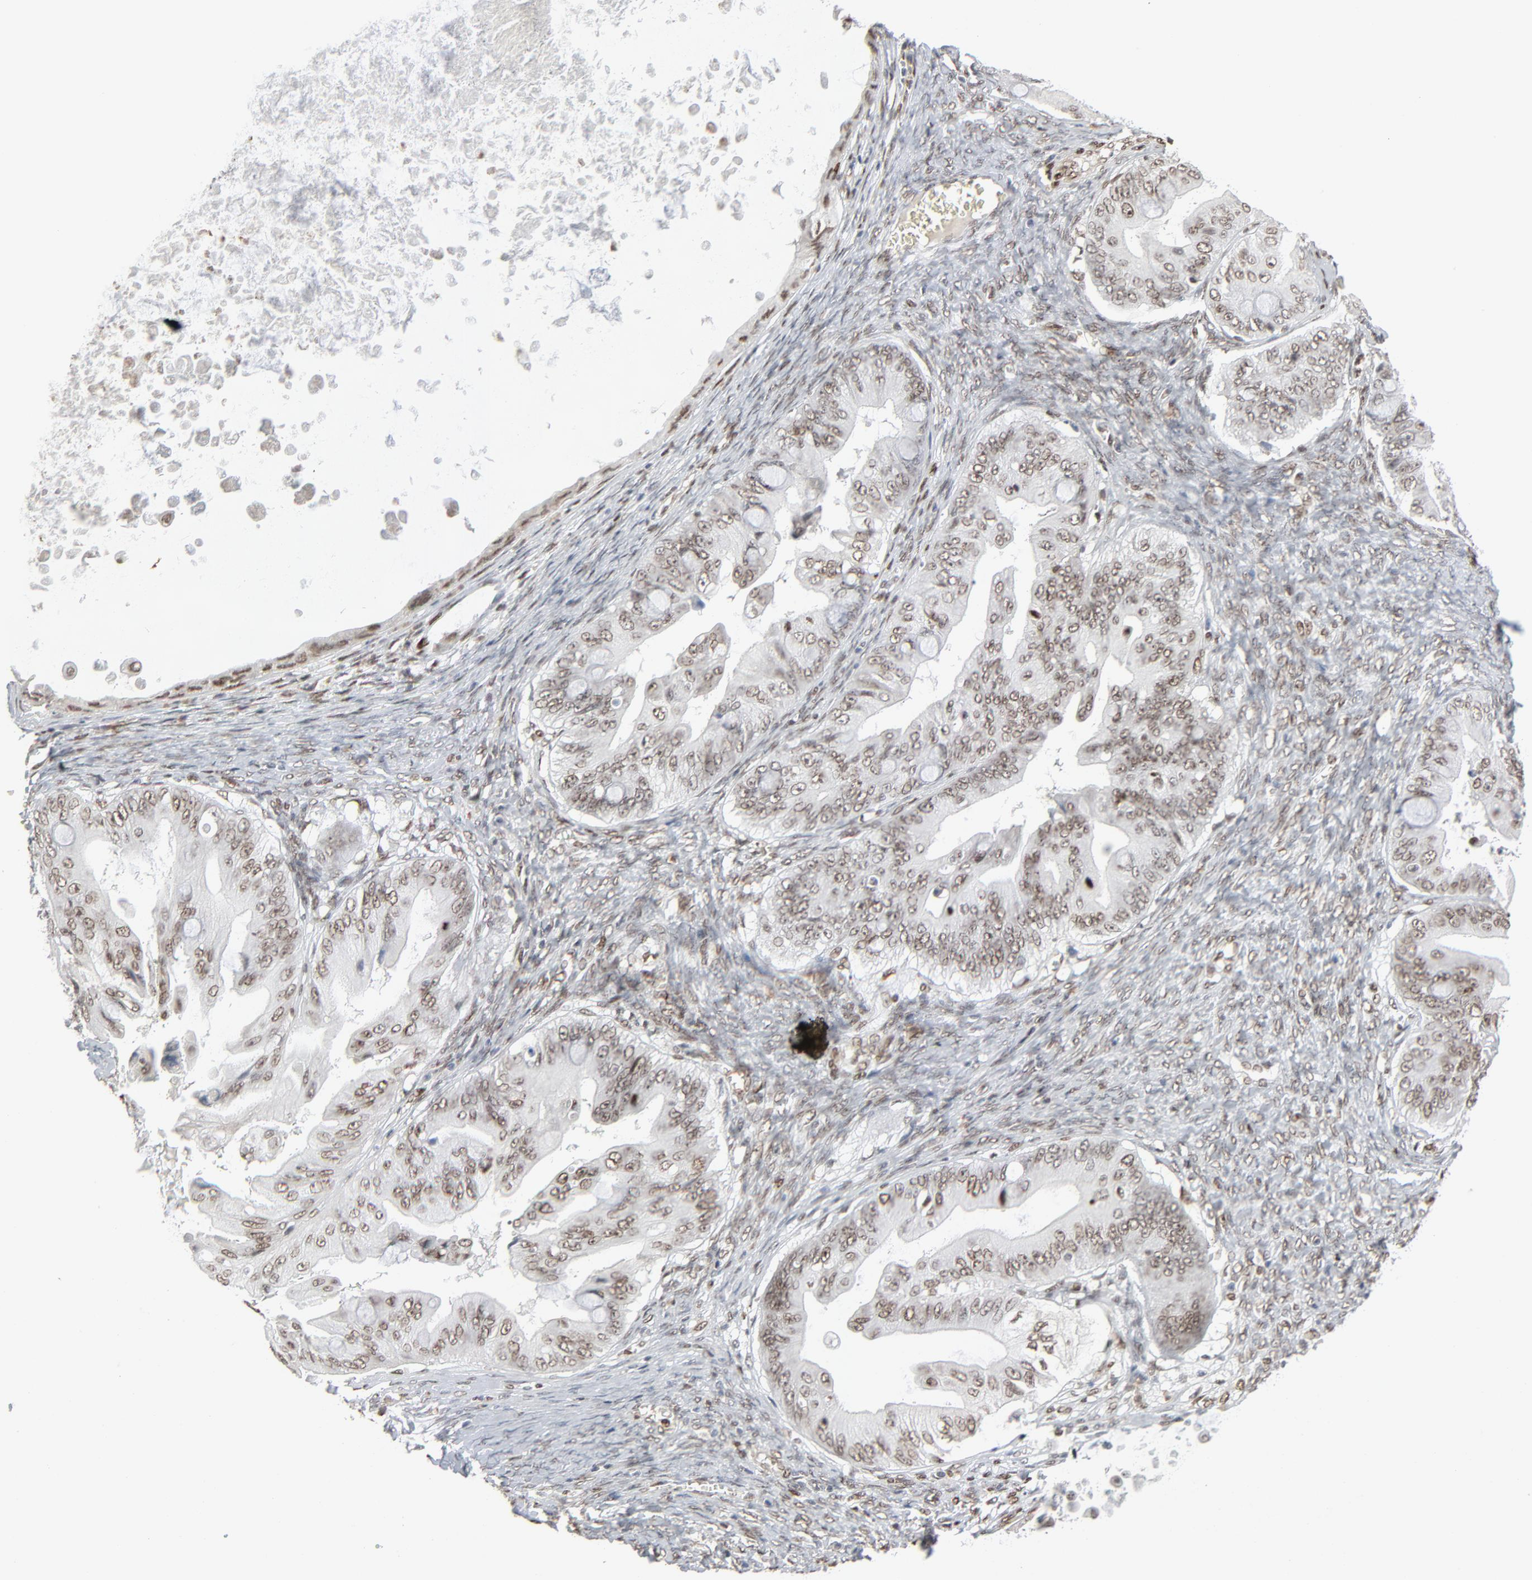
{"staining": {"intensity": "moderate", "quantity": ">75%", "location": "nuclear"}, "tissue": "ovarian cancer", "cell_type": "Tumor cells", "image_type": "cancer", "snomed": [{"axis": "morphology", "description": "Cystadenocarcinoma, mucinous, NOS"}, {"axis": "topography", "description": "Ovary"}], "caption": "Moderate nuclear expression for a protein is appreciated in about >75% of tumor cells of ovarian cancer (mucinous cystadenocarcinoma) using immunohistochemistry (IHC).", "gene": "CUX1", "patient": {"sex": "female", "age": 37}}